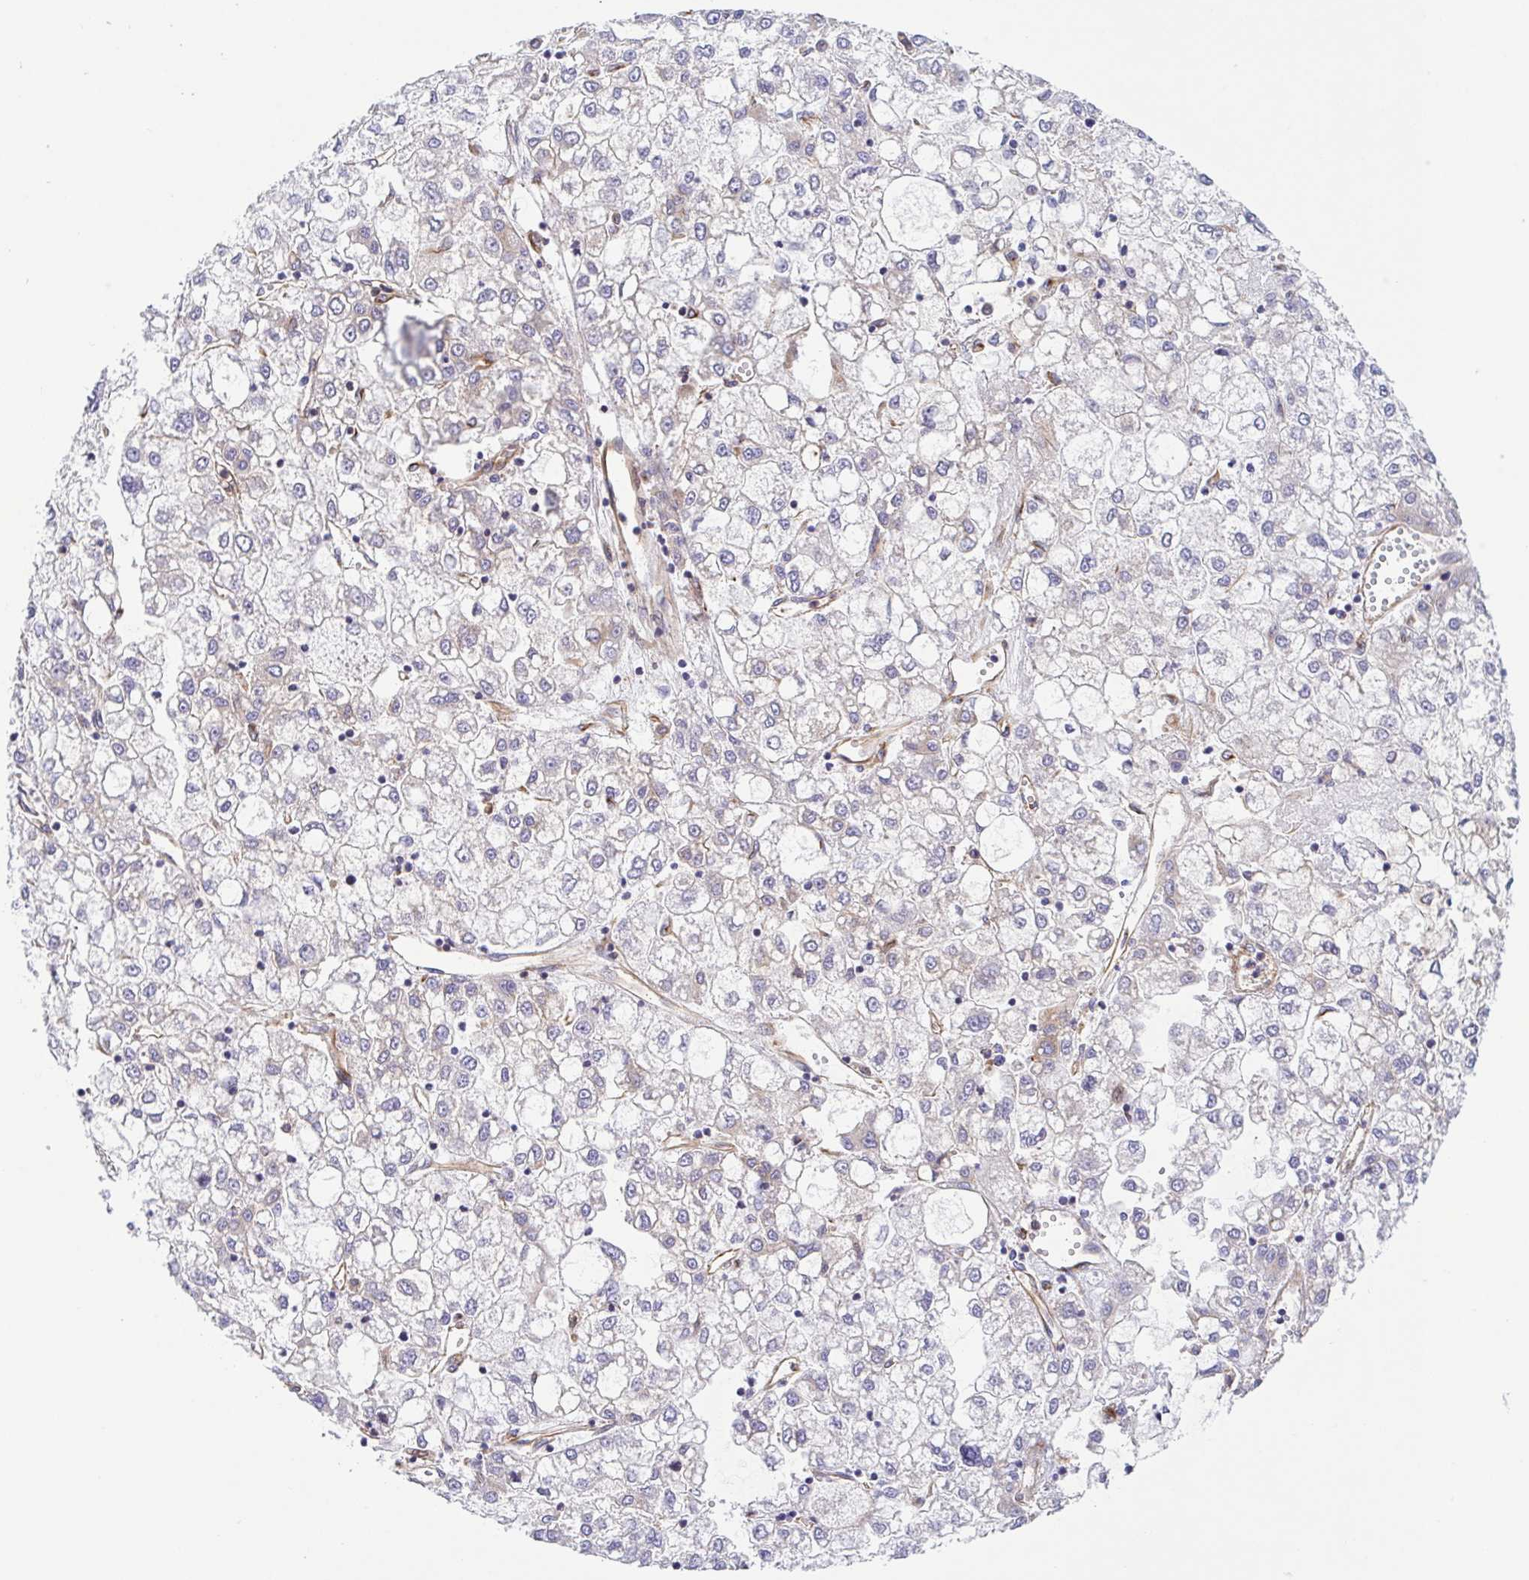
{"staining": {"intensity": "negative", "quantity": "none", "location": "none"}, "tissue": "liver cancer", "cell_type": "Tumor cells", "image_type": "cancer", "snomed": [{"axis": "morphology", "description": "Carcinoma, Hepatocellular, NOS"}, {"axis": "topography", "description": "Liver"}], "caption": "Immunohistochemistry micrograph of neoplastic tissue: human hepatocellular carcinoma (liver) stained with DAB (3,3'-diaminobenzidine) shows no significant protein positivity in tumor cells.", "gene": "KIF5B", "patient": {"sex": "male", "age": 40}}